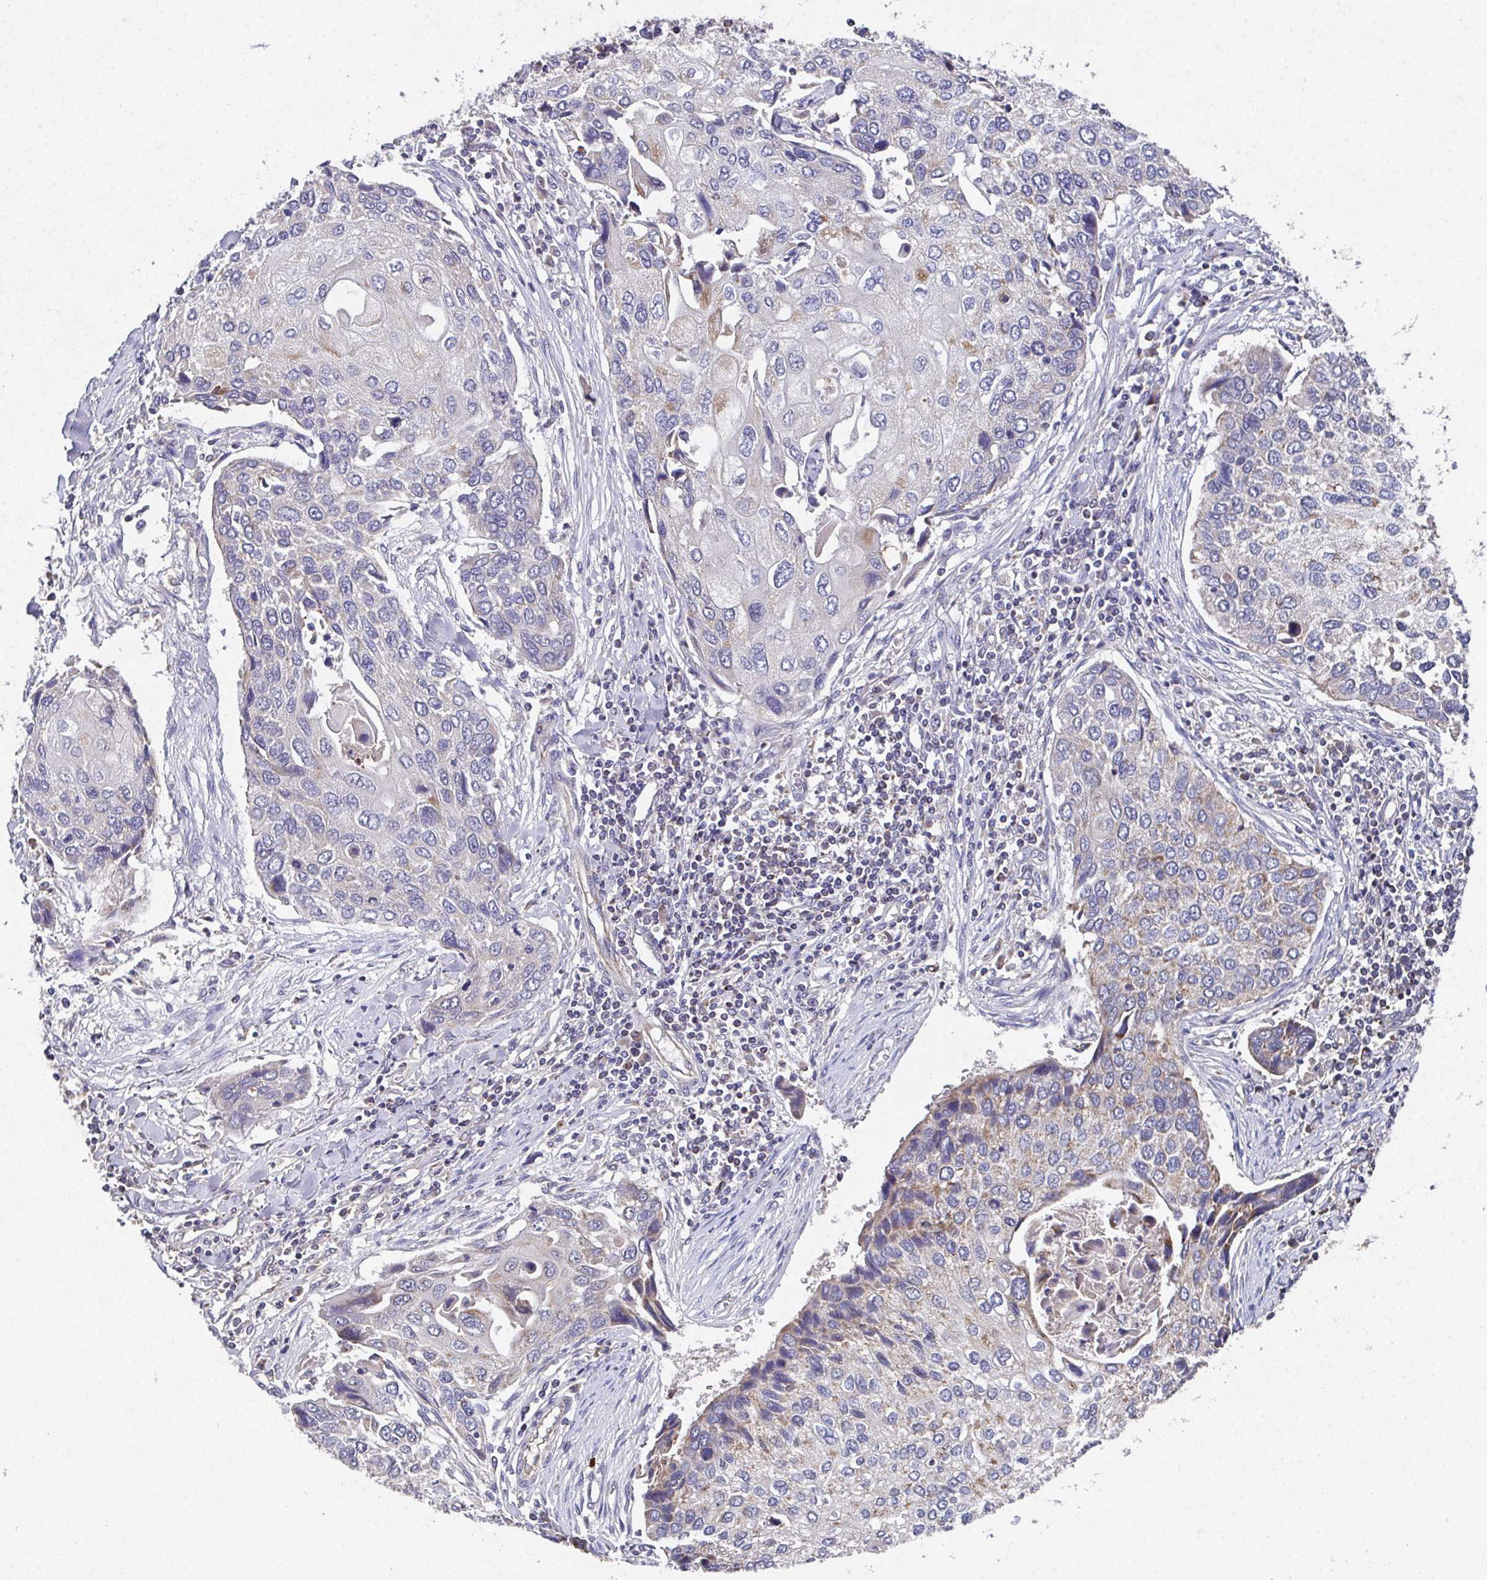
{"staining": {"intensity": "negative", "quantity": "none", "location": "none"}, "tissue": "lung cancer", "cell_type": "Tumor cells", "image_type": "cancer", "snomed": [{"axis": "morphology", "description": "Squamous cell carcinoma, NOS"}, {"axis": "morphology", "description": "Squamous cell carcinoma, metastatic, NOS"}, {"axis": "topography", "description": "Lung"}], "caption": "Tumor cells are negative for protein expression in human lung metastatic squamous cell carcinoma.", "gene": "MT-ND3", "patient": {"sex": "male", "age": 63}}